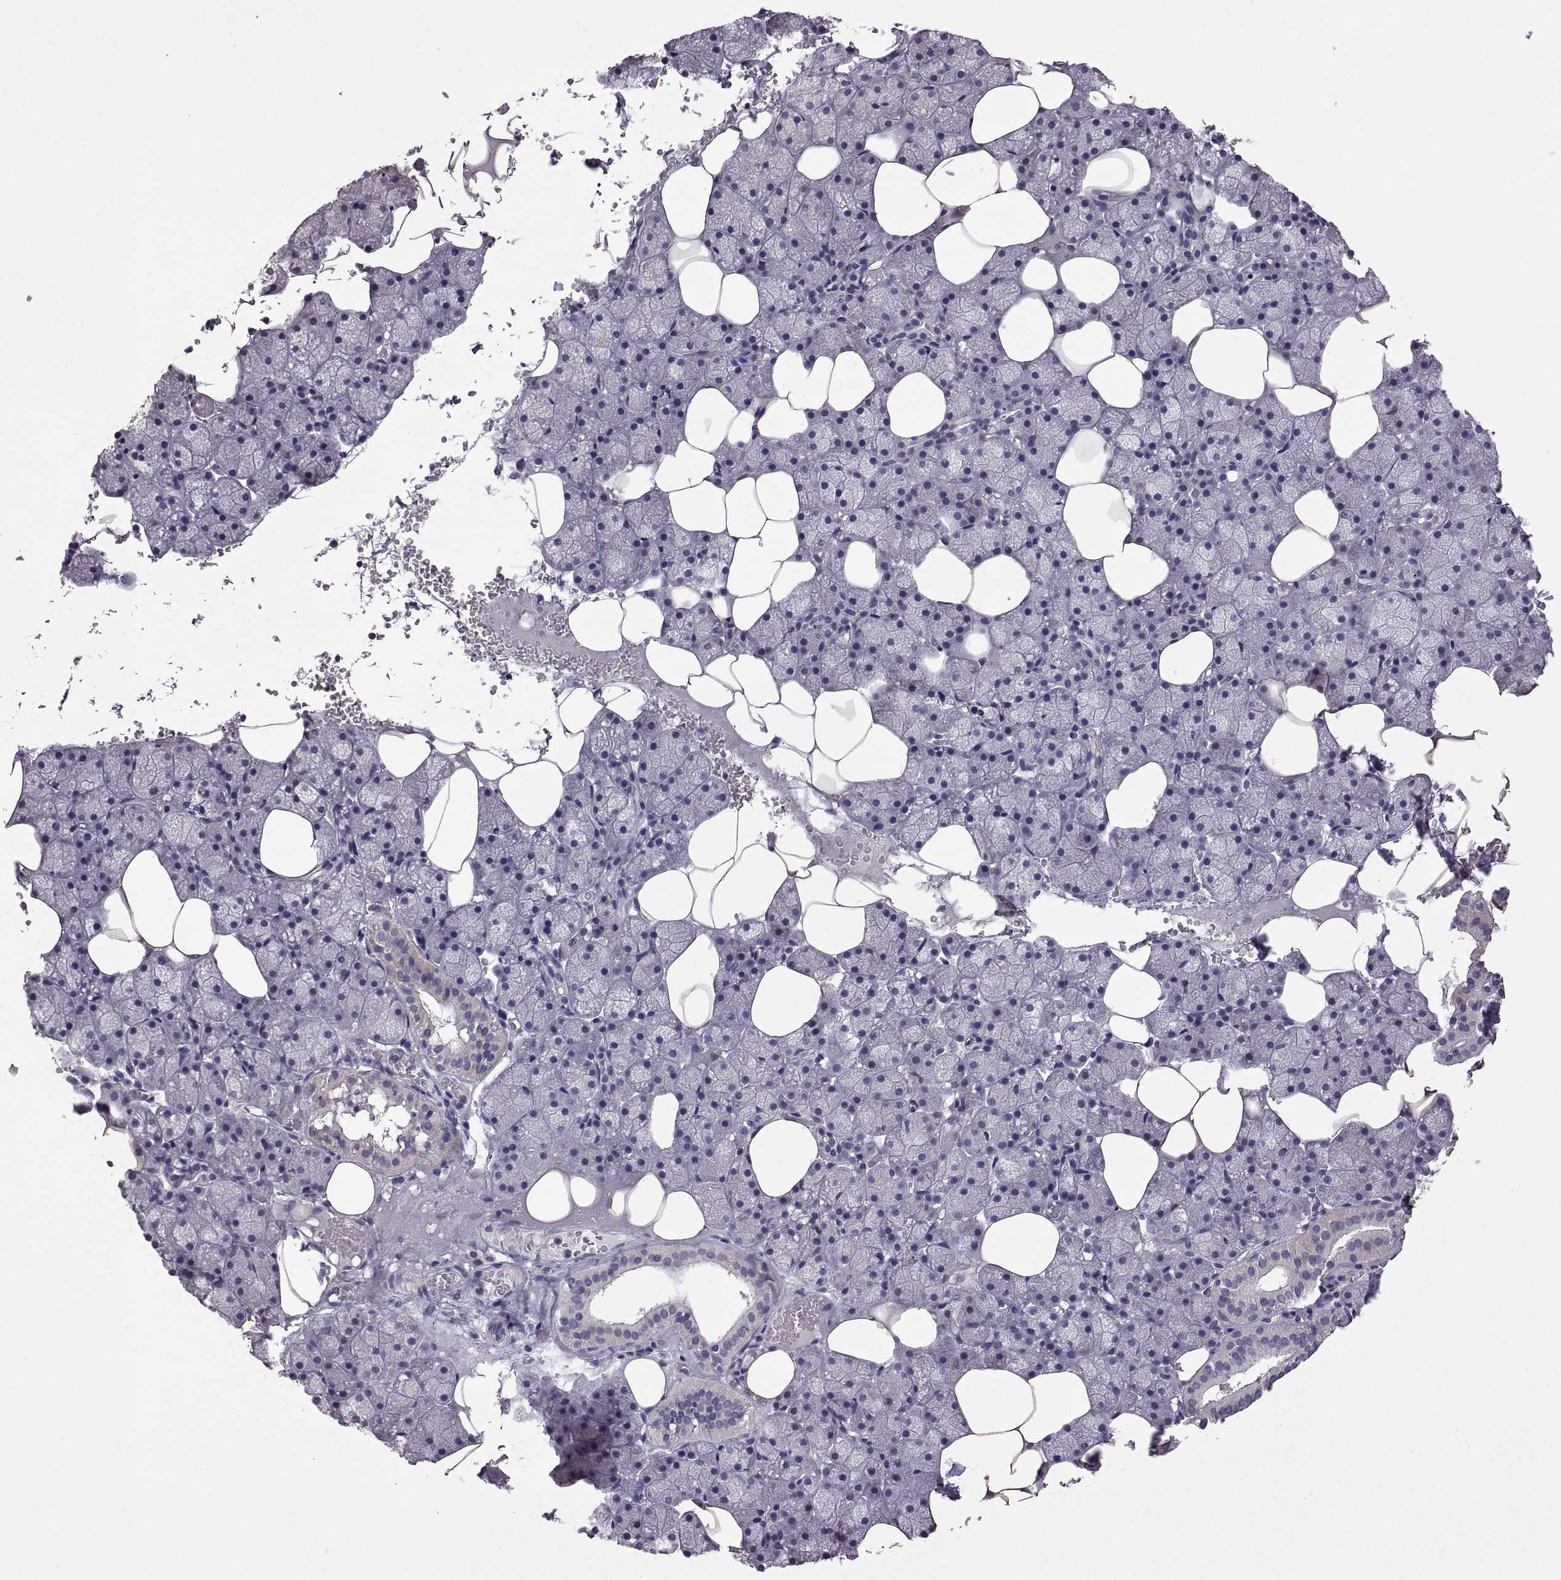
{"staining": {"intensity": "negative", "quantity": "none", "location": "none"}, "tissue": "salivary gland", "cell_type": "Glandular cells", "image_type": "normal", "snomed": [{"axis": "morphology", "description": "Normal tissue, NOS"}, {"axis": "topography", "description": "Salivary gland"}], "caption": "IHC of benign human salivary gland exhibits no positivity in glandular cells.", "gene": "DEFB136", "patient": {"sex": "male", "age": 38}}